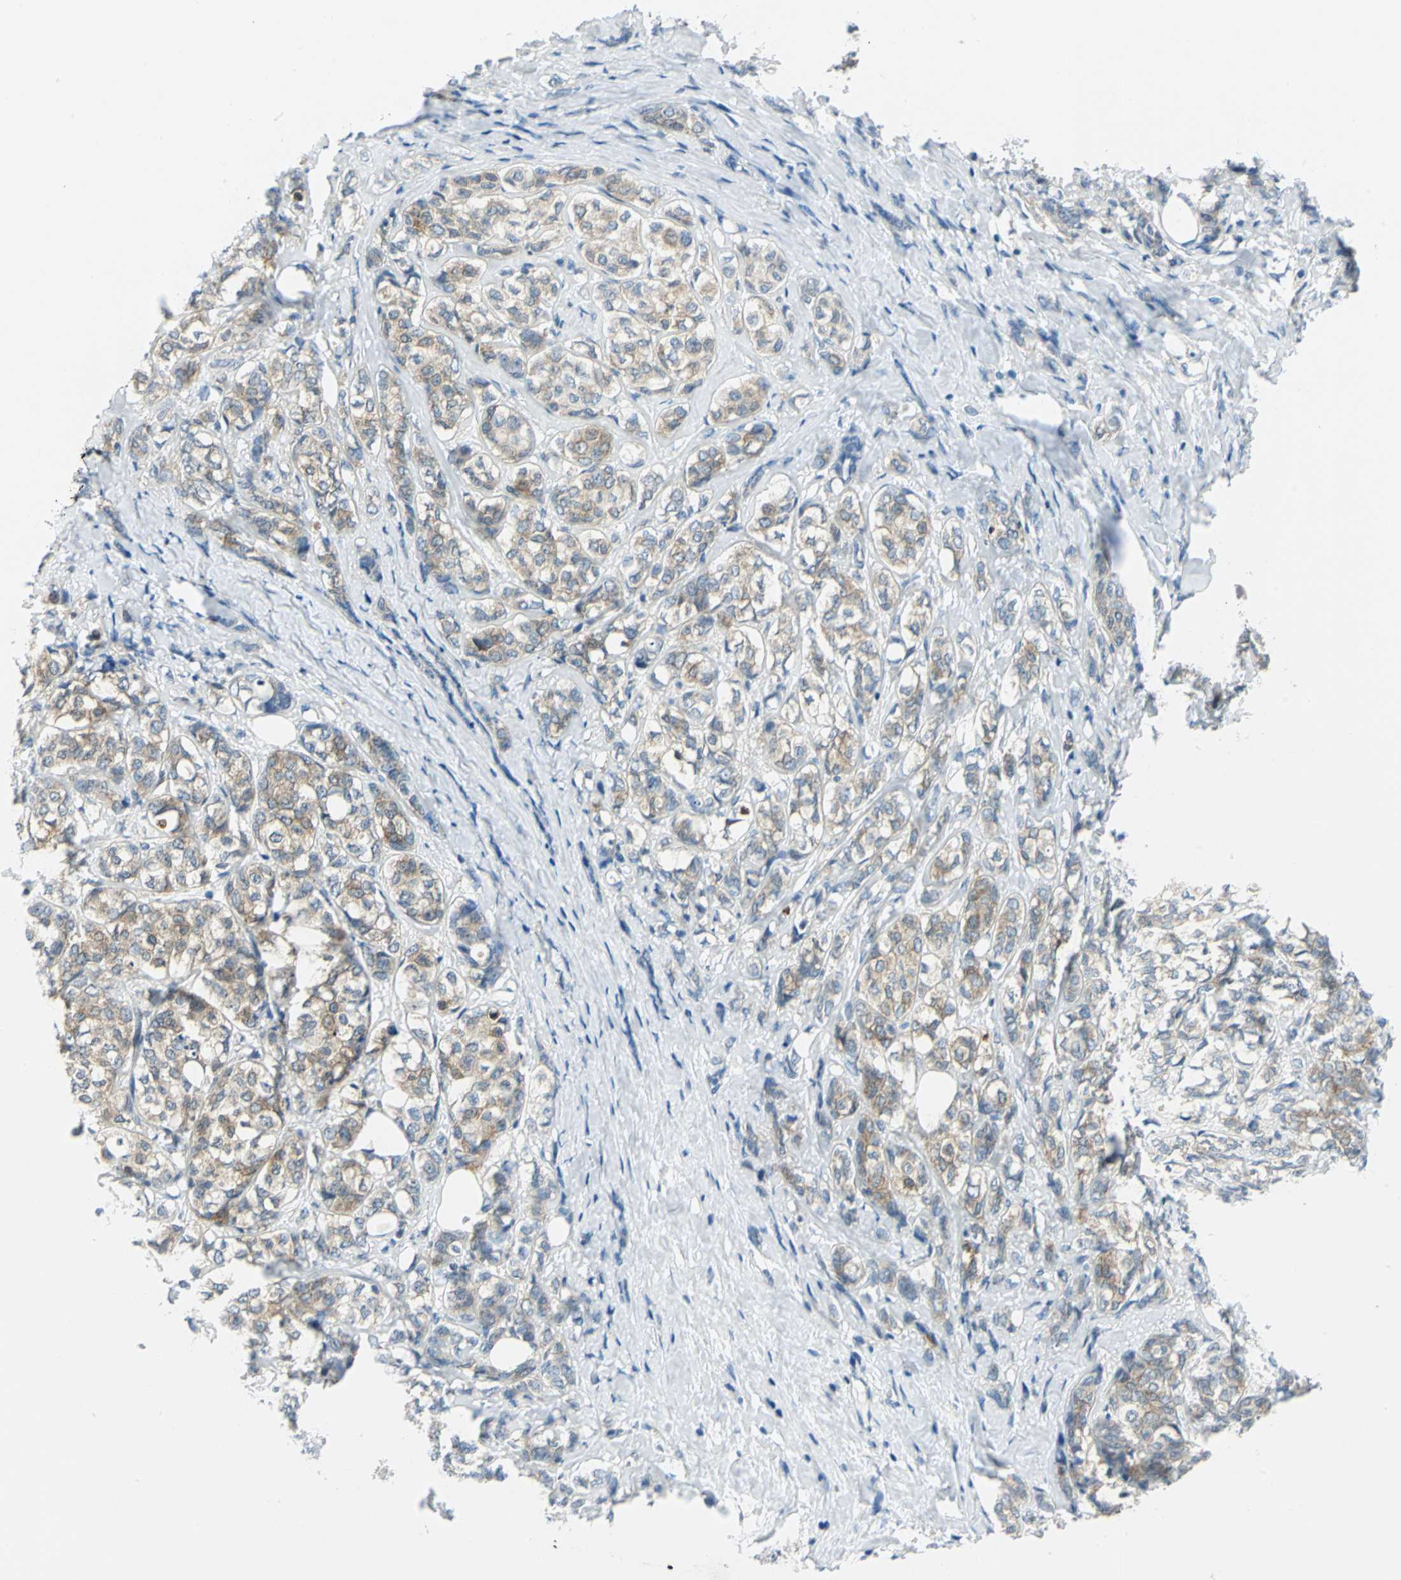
{"staining": {"intensity": "strong", "quantity": "25%-75%", "location": "cytoplasmic/membranous"}, "tissue": "breast cancer", "cell_type": "Tumor cells", "image_type": "cancer", "snomed": [{"axis": "morphology", "description": "Lobular carcinoma"}, {"axis": "topography", "description": "Breast"}], "caption": "This photomicrograph reveals immunohistochemistry staining of human breast cancer, with high strong cytoplasmic/membranous staining in approximately 25%-75% of tumor cells.", "gene": "ALDOA", "patient": {"sex": "female", "age": 60}}